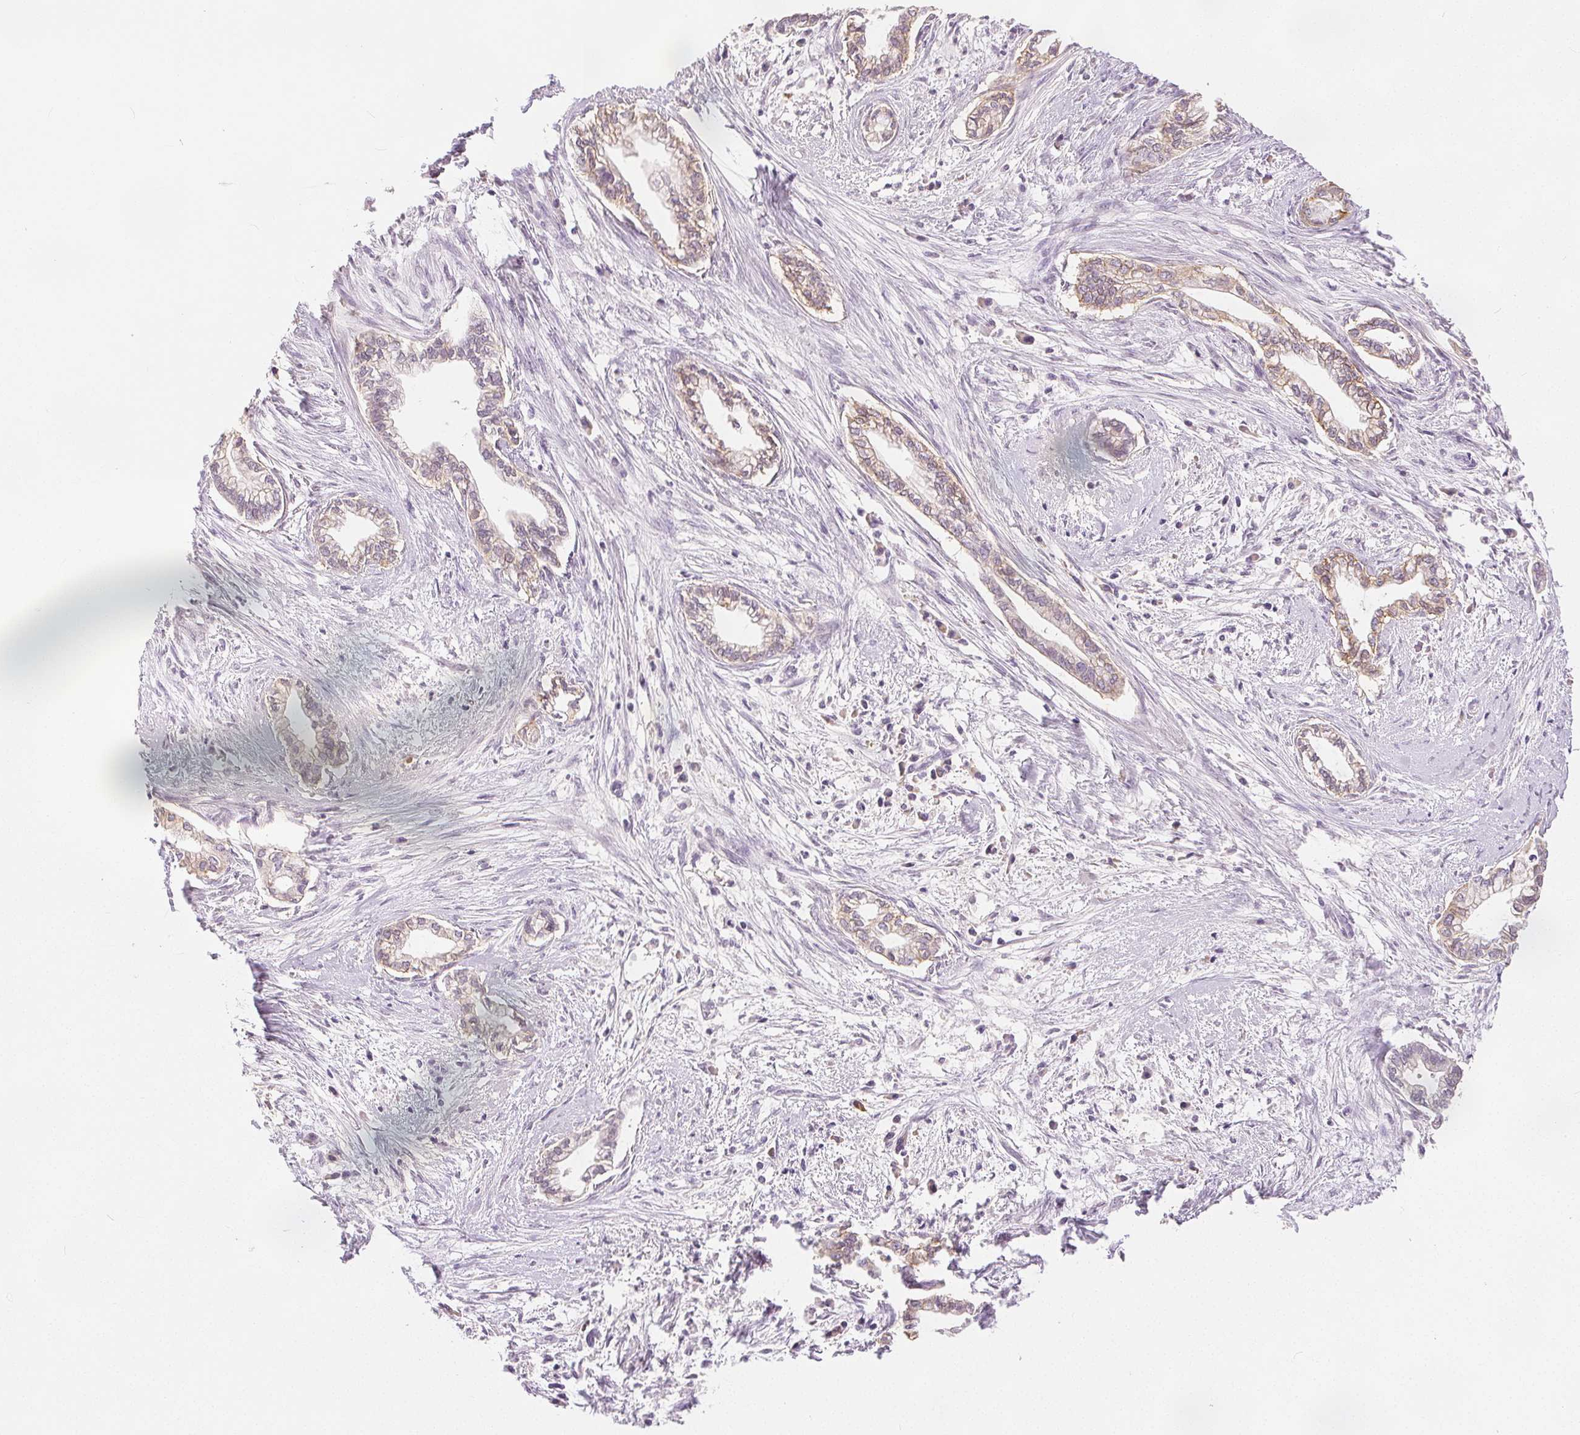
{"staining": {"intensity": "weak", "quantity": "25%-75%", "location": "cytoplasmic/membranous"}, "tissue": "cervical cancer", "cell_type": "Tumor cells", "image_type": "cancer", "snomed": [{"axis": "morphology", "description": "Adenocarcinoma, NOS"}, {"axis": "topography", "description": "Cervix"}], "caption": "Protein expression analysis of human adenocarcinoma (cervical) reveals weak cytoplasmic/membranous staining in about 25%-75% of tumor cells.", "gene": "CA12", "patient": {"sex": "female", "age": 62}}